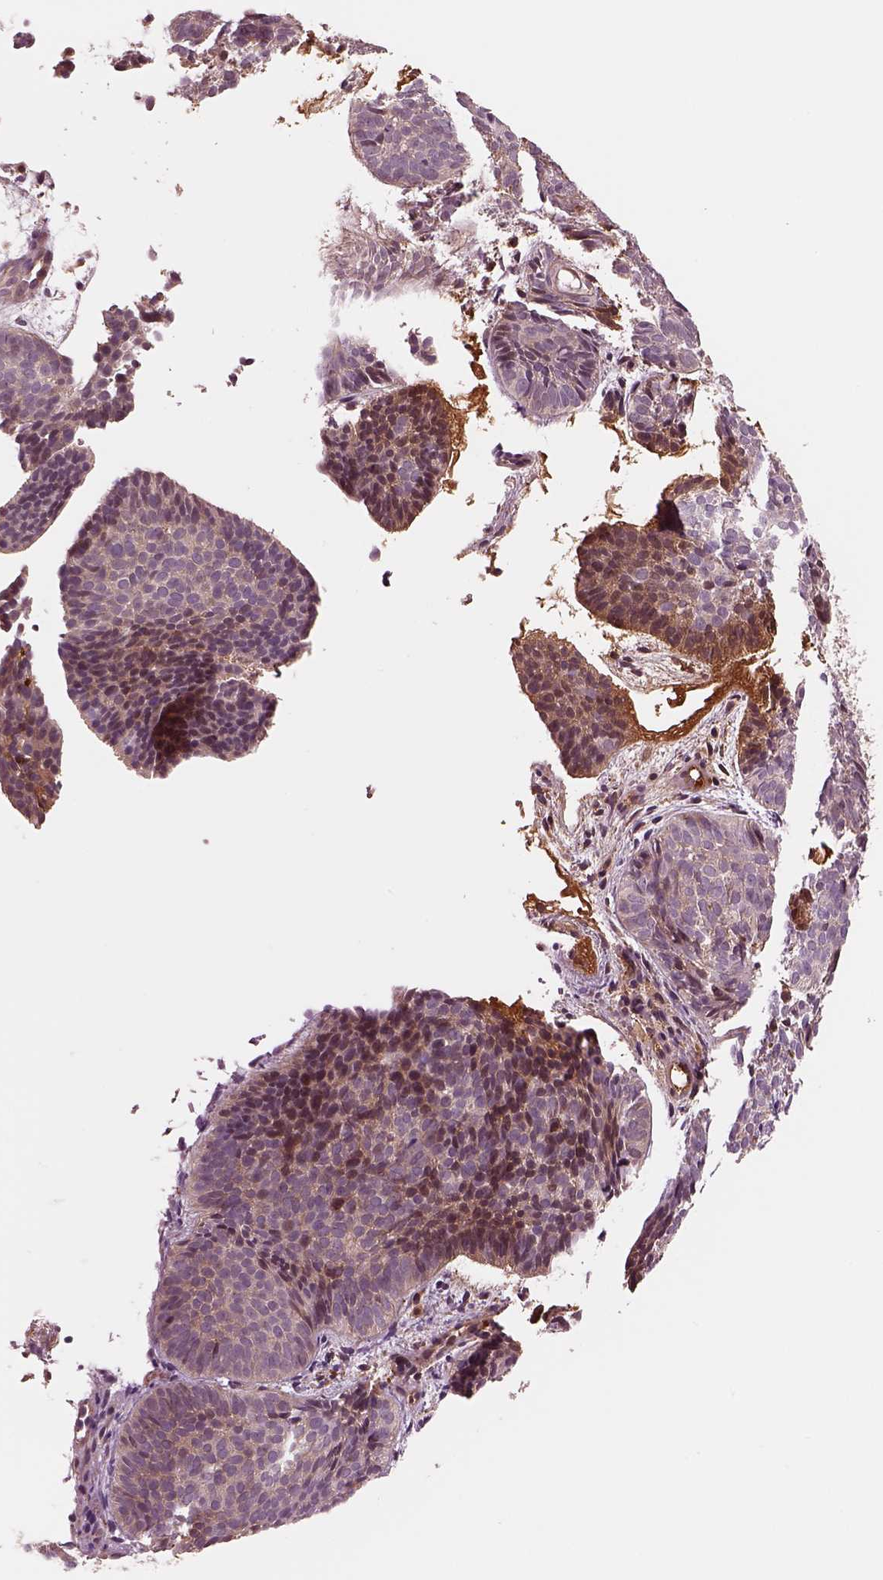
{"staining": {"intensity": "moderate", "quantity": "<25%", "location": "cytoplasmic/membranous"}, "tissue": "skin cancer", "cell_type": "Tumor cells", "image_type": "cancer", "snomed": [{"axis": "morphology", "description": "Basal cell carcinoma"}, {"axis": "topography", "description": "Skin"}], "caption": "Immunohistochemical staining of human skin basal cell carcinoma exhibits low levels of moderate cytoplasmic/membranous protein positivity in approximately <25% of tumor cells.", "gene": "ASCC2", "patient": {"sex": "male", "age": 57}}